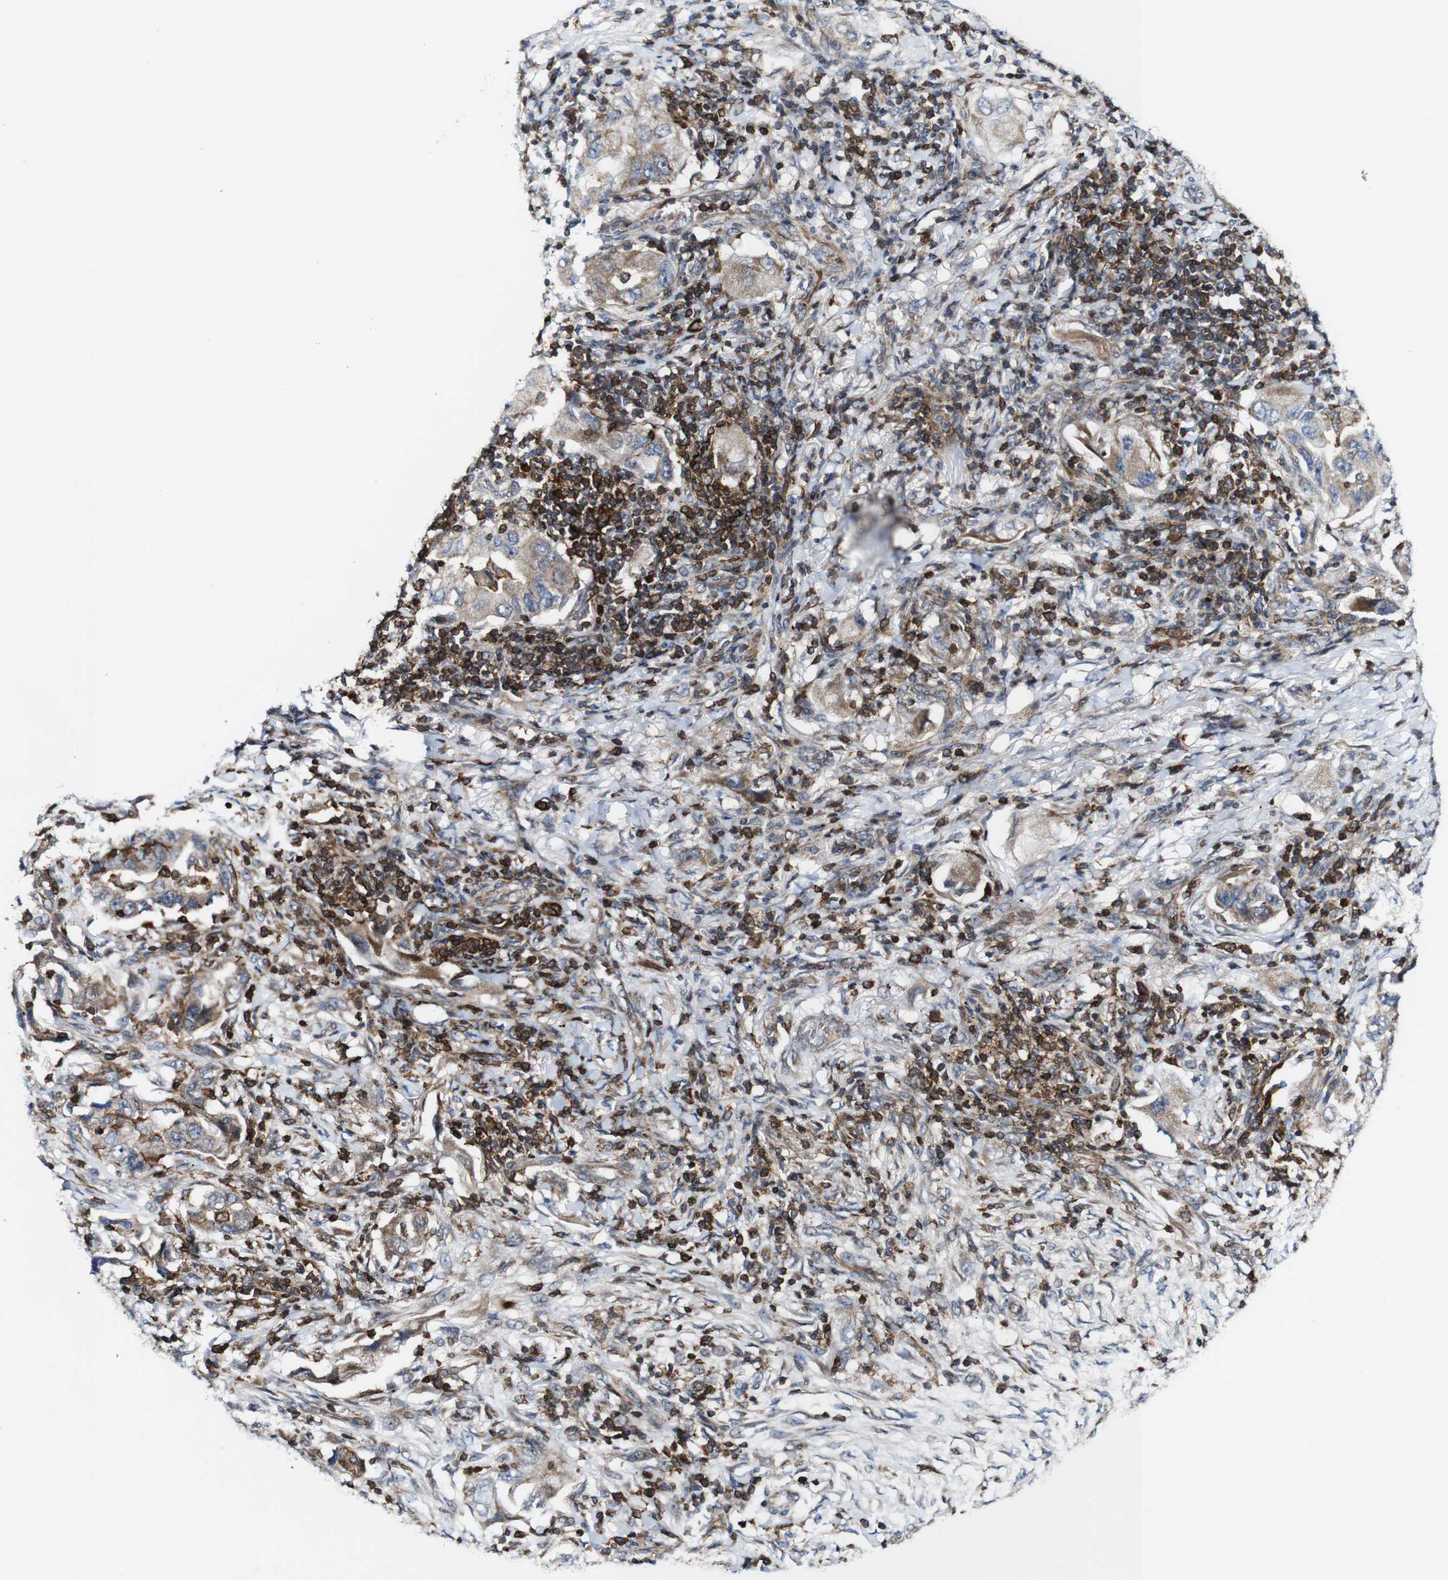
{"staining": {"intensity": "weak", "quantity": ">75%", "location": "cytoplasmic/membranous"}, "tissue": "lung cancer", "cell_type": "Tumor cells", "image_type": "cancer", "snomed": [{"axis": "morphology", "description": "Adenocarcinoma, NOS"}, {"axis": "topography", "description": "Lung"}], "caption": "Tumor cells display low levels of weak cytoplasmic/membranous expression in about >75% of cells in human lung cancer.", "gene": "JAK2", "patient": {"sex": "female", "age": 65}}